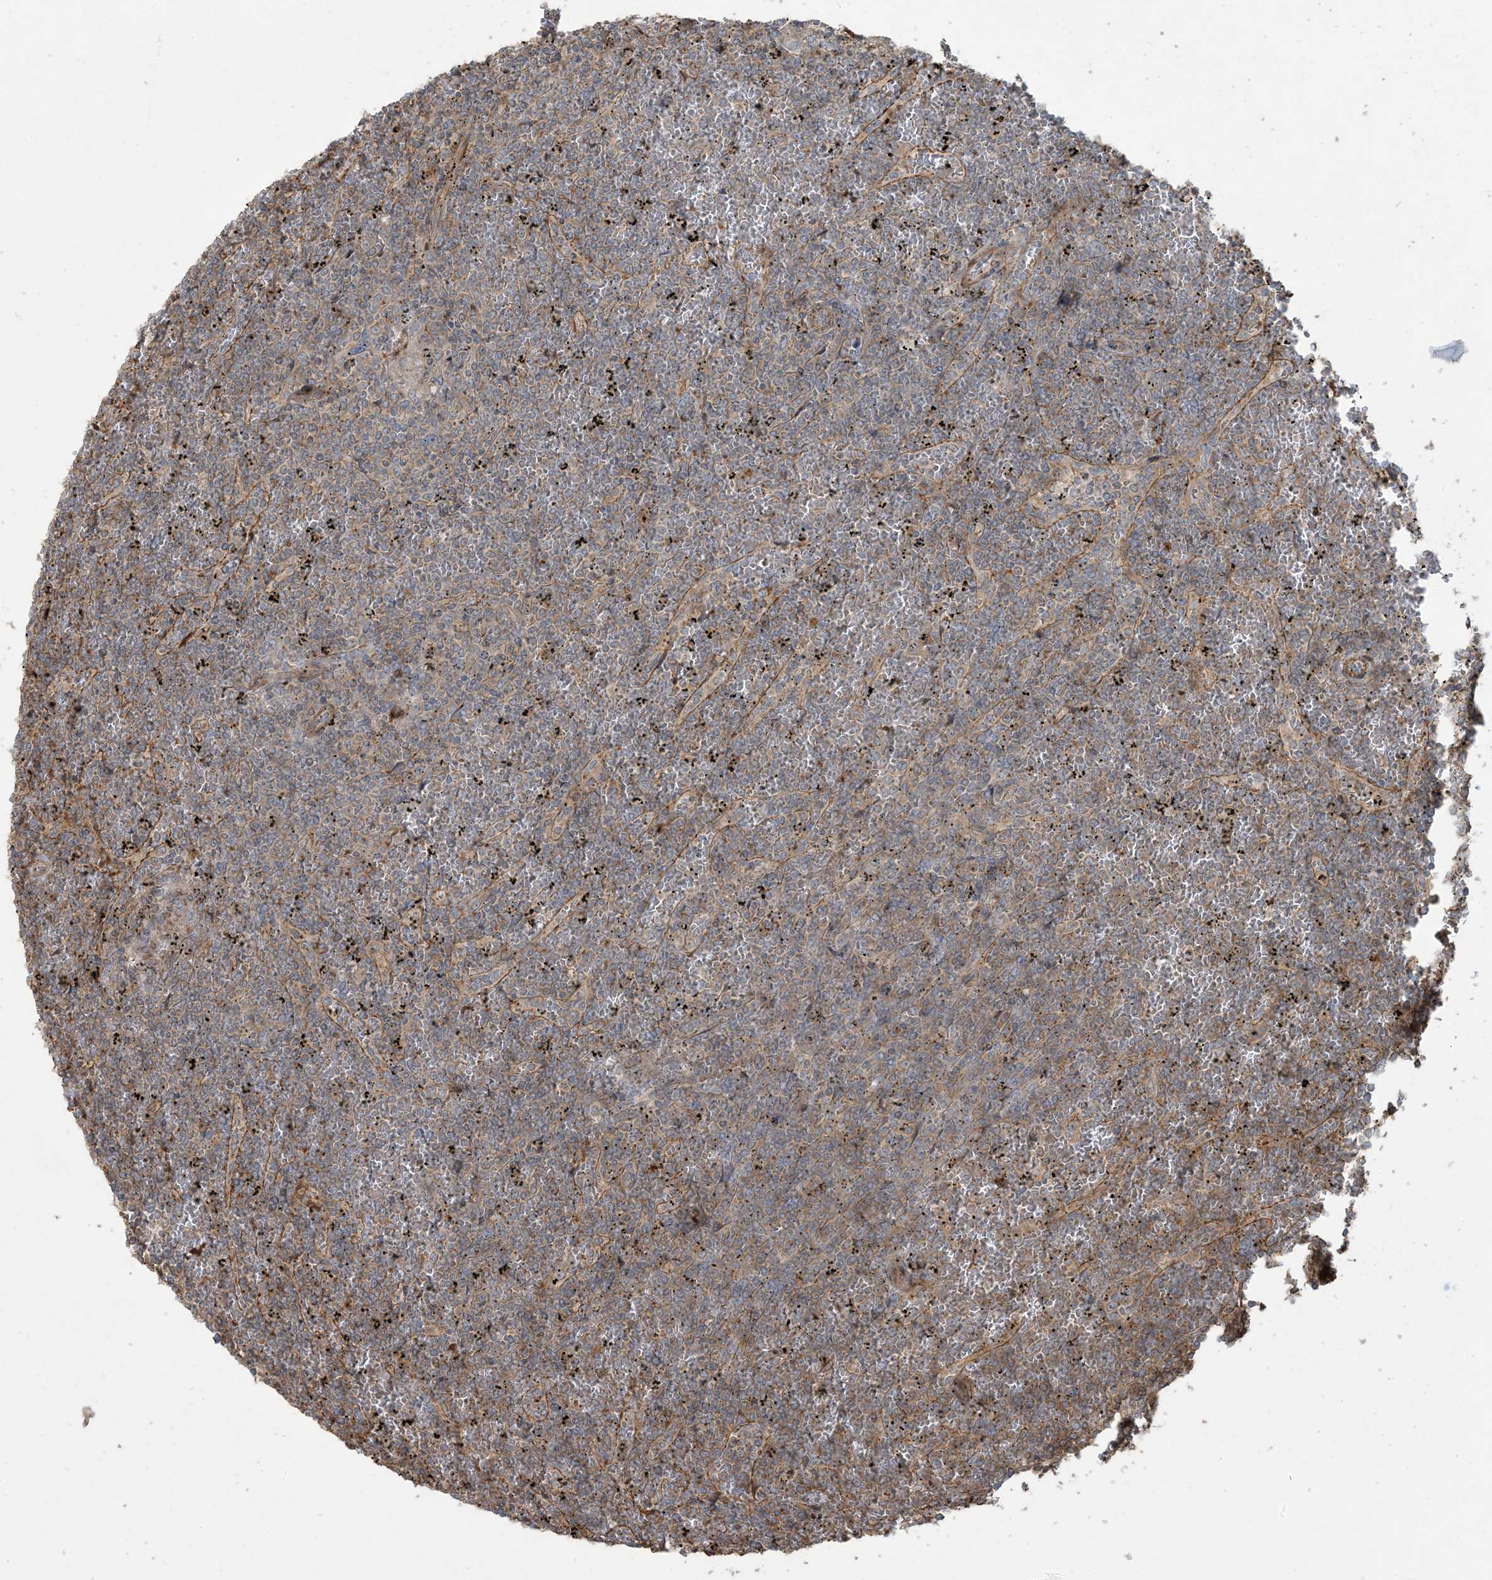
{"staining": {"intensity": "weak", "quantity": "<25%", "location": "cytoplasmic/membranous"}, "tissue": "lymphoma", "cell_type": "Tumor cells", "image_type": "cancer", "snomed": [{"axis": "morphology", "description": "Malignant lymphoma, non-Hodgkin's type, Low grade"}, {"axis": "topography", "description": "Spleen"}], "caption": "Tumor cells show no significant expression in malignant lymphoma, non-Hodgkin's type (low-grade).", "gene": "KLHL18", "patient": {"sex": "female", "age": 19}}